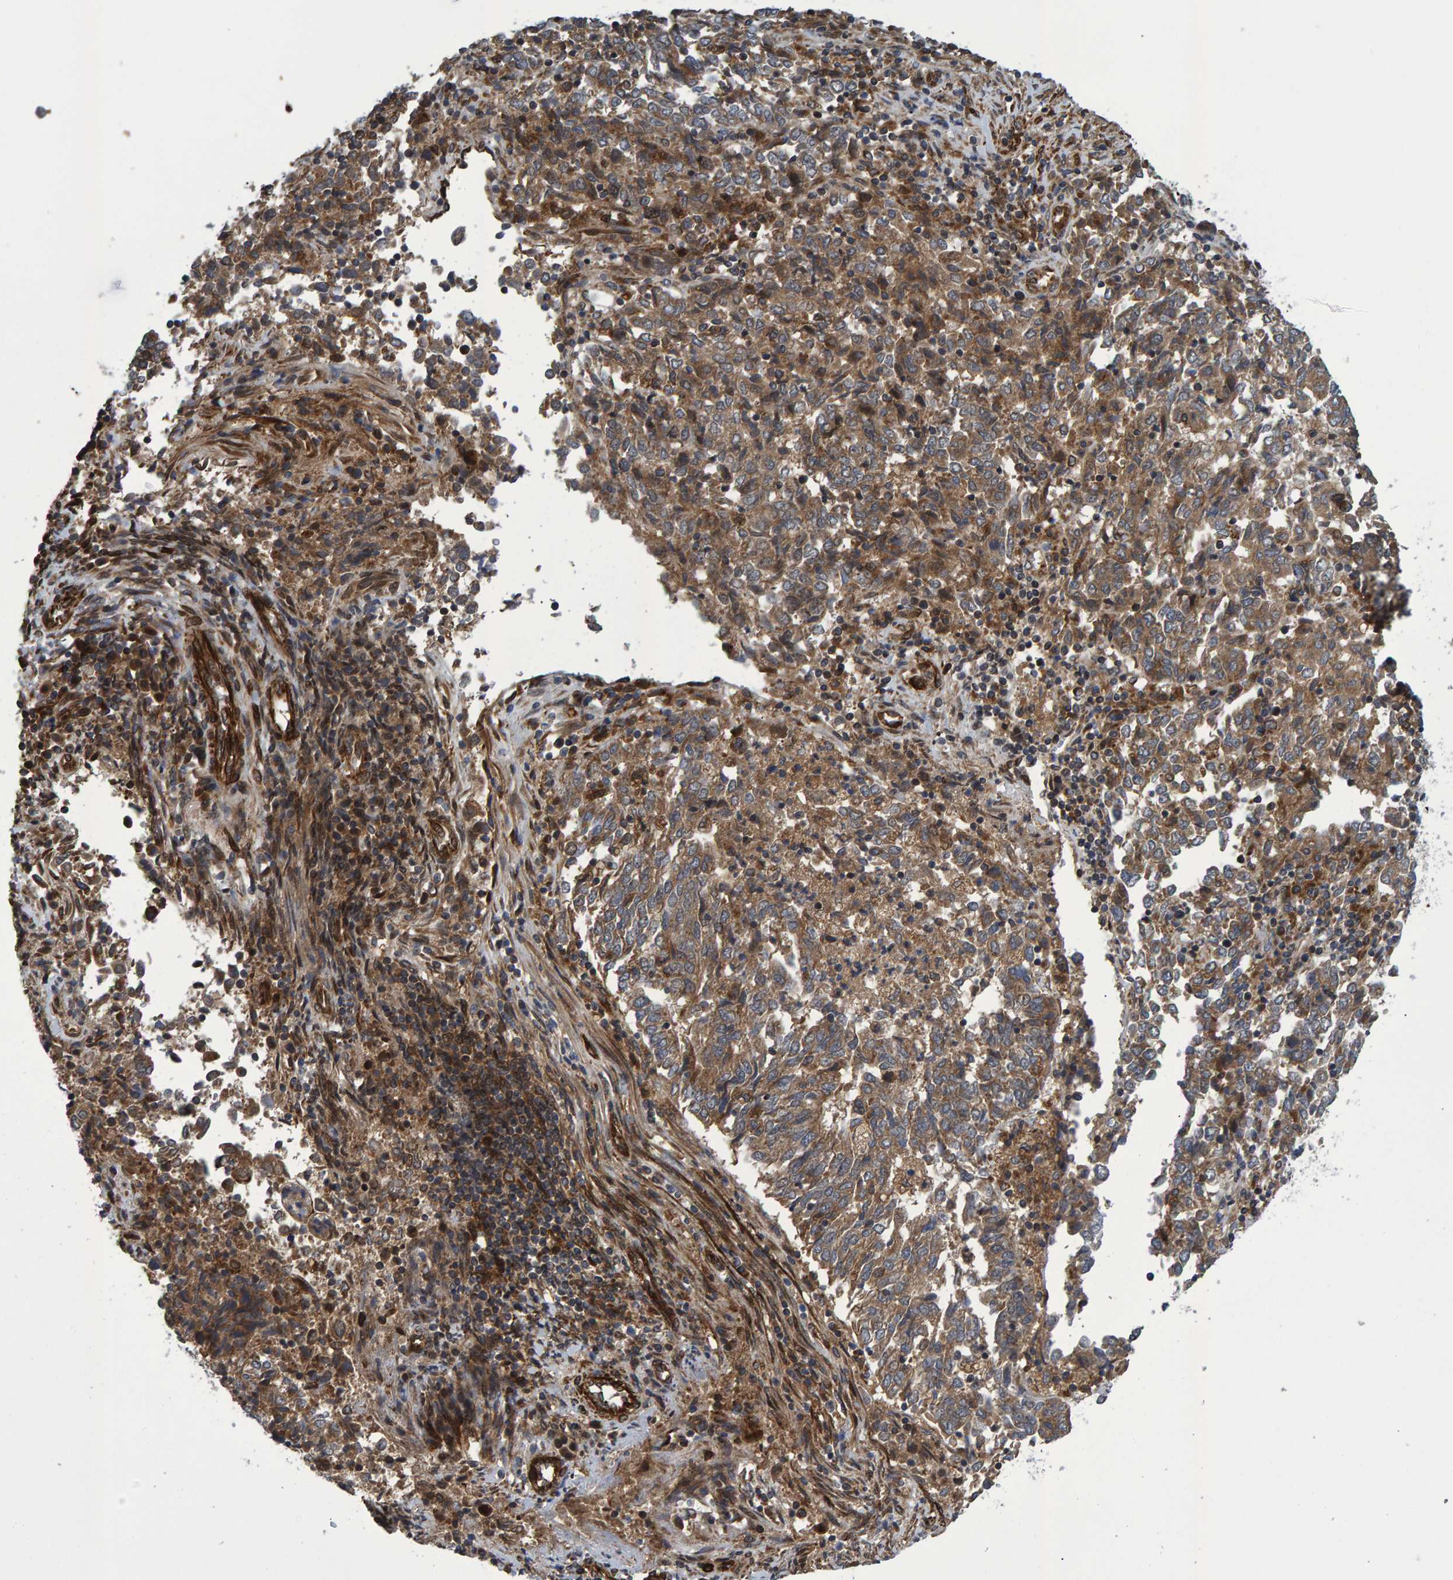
{"staining": {"intensity": "moderate", "quantity": ">75%", "location": "cytoplasmic/membranous"}, "tissue": "endometrial cancer", "cell_type": "Tumor cells", "image_type": "cancer", "snomed": [{"axis": "morphology", "description": "Adenocarcinoma, NOS"}, {"axis": "topography", "description": "Endometrium"}], "caption": "IHC (DAB) staining of endometrial cancer reveals moderate cytoplasmic/membranous protein staining in approximately >75% of tumor cells.", "gene": "ATP6V1H", "patient": {"sex": "female", "age": 80}}